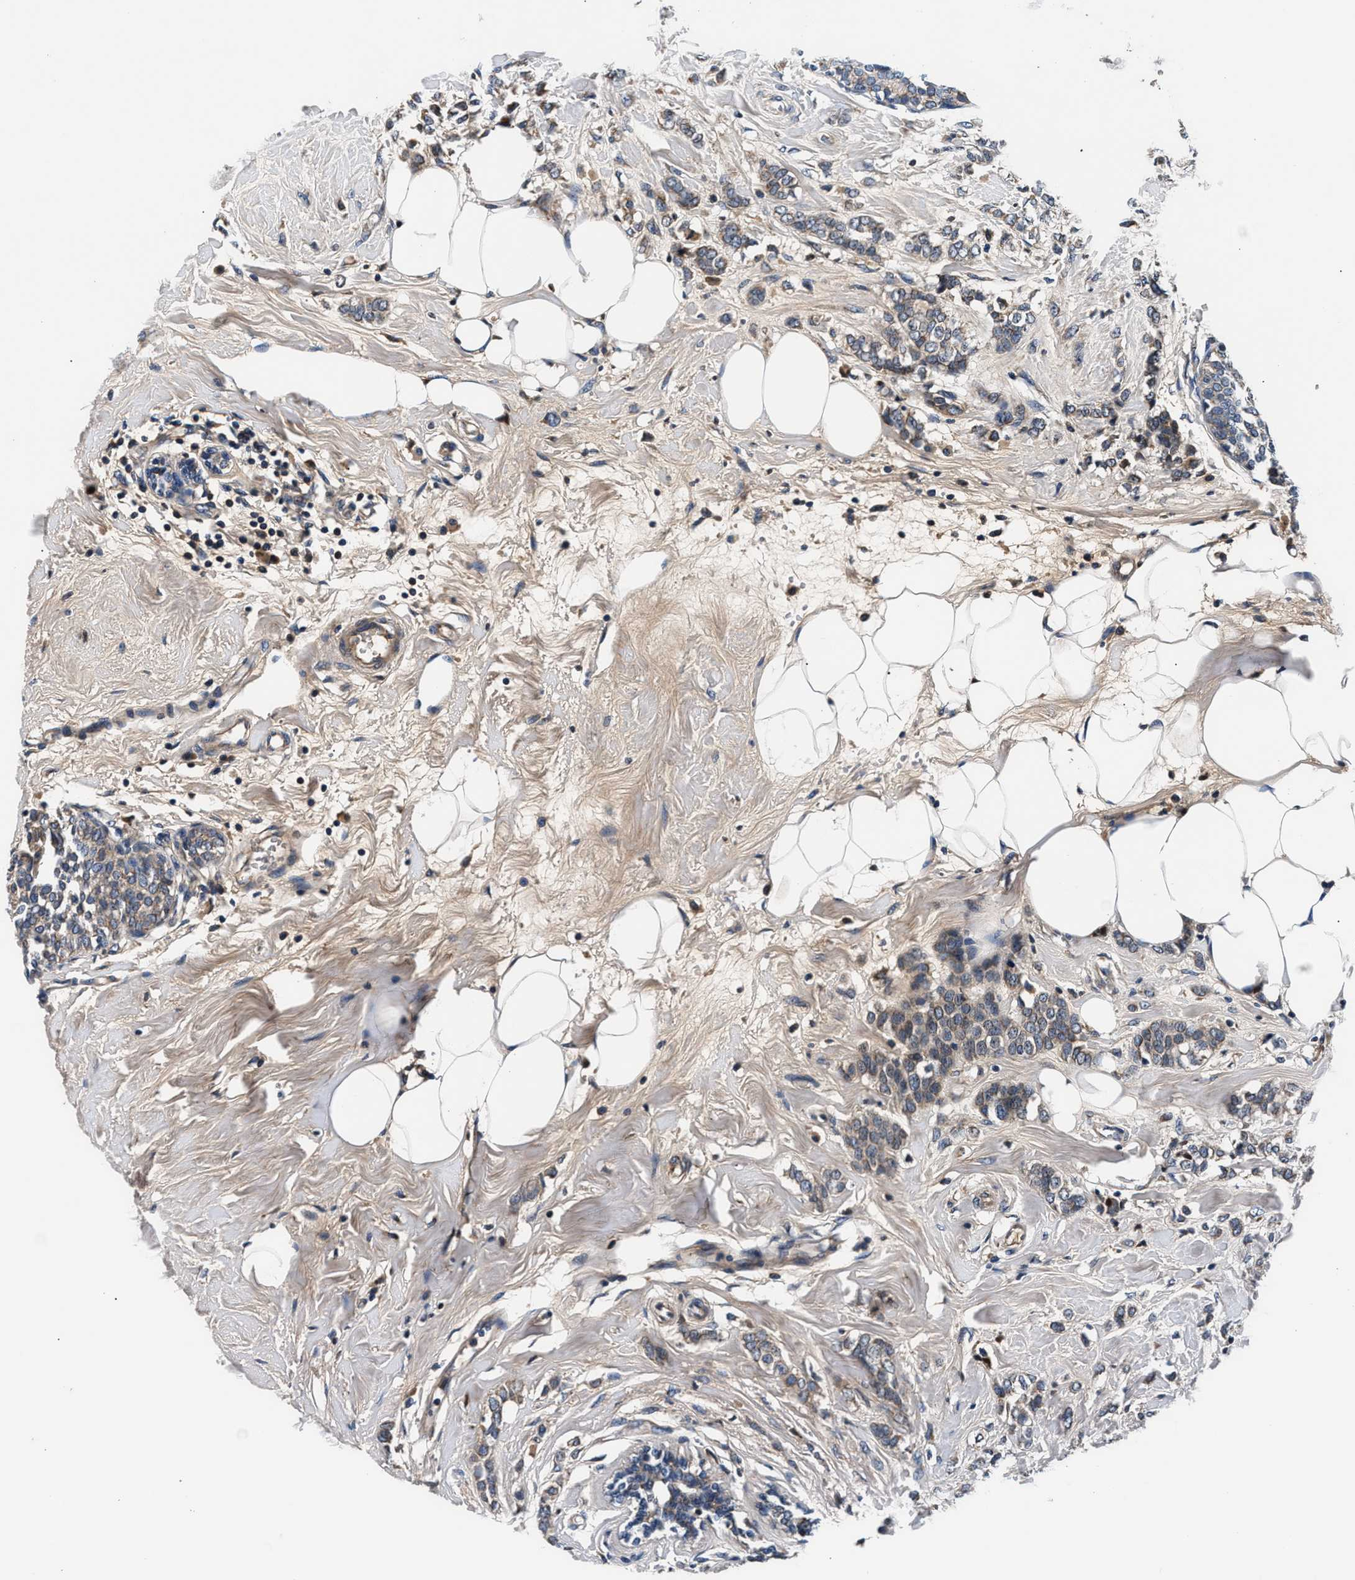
{"staining": {"intensity": "weak", "quantity": "25%-75%", "location": "cytoplasmic/membranous"}, "tissue": "breast cancer", "cell_type": "Tumor cells", "image_type": "cancer", "snomed": [{"axis": "morphology", "description": "Lobular carcinoma, in situ"}, {"axis": "morphology", "description": "Lobular carcinoma"}, {"axis": "topography", "description": "Breast"}], "caption": "A photomicrograph of lobular carcinoma in situ (breast) stained for a protein exhibits weak cytoplasmic/membranous brown staining in tumor cells.", "gene": "IMMT", "patient": {"sex": "female", "age": 41}}